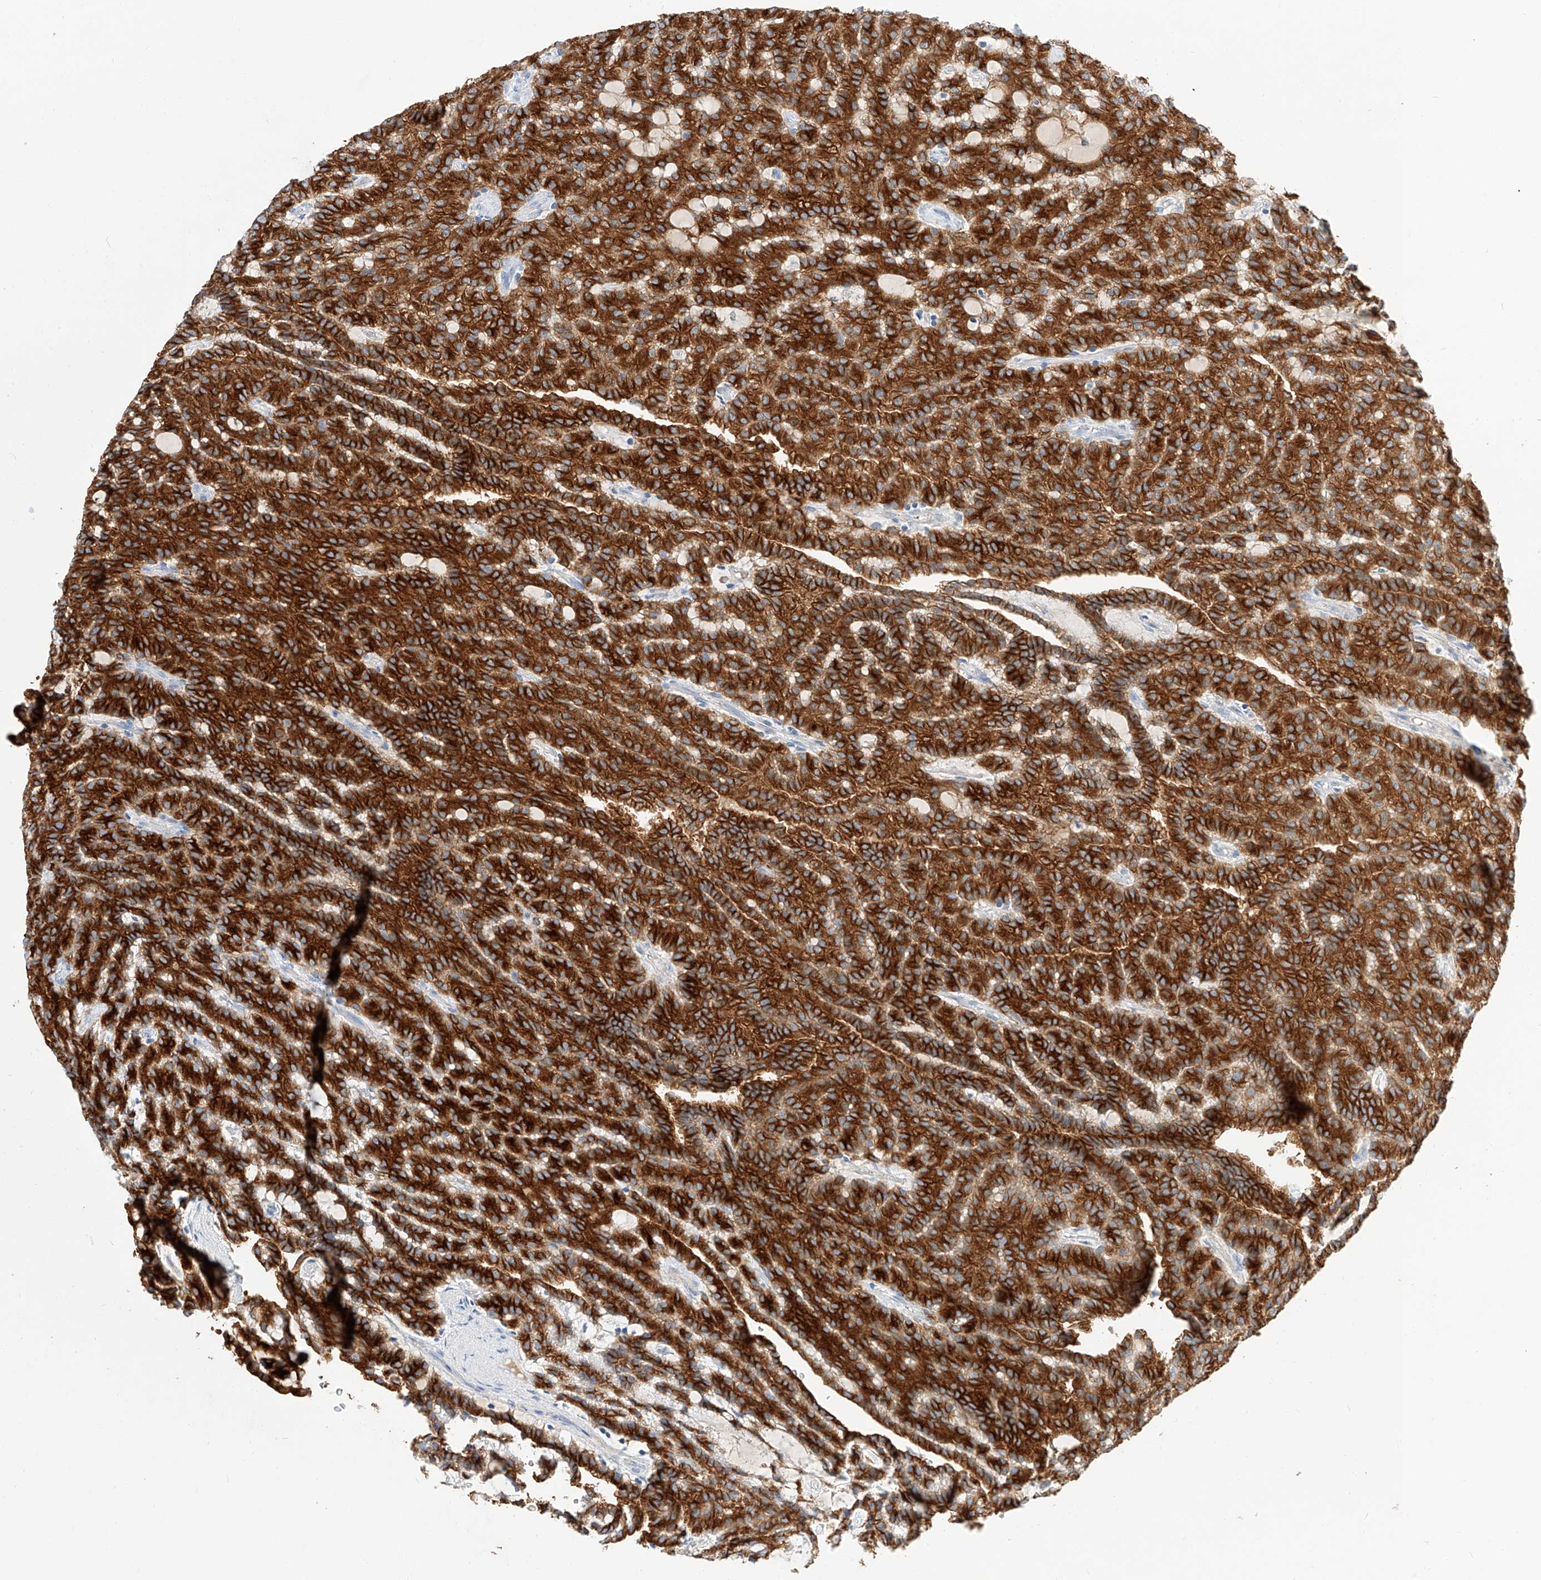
{"staining": {"intensity": "strong", "quantity": ">75%", "location": "cytoplasmic/membranous"}, "tissue": "renal cancer", "cell_type": "Tumor cells", "image_type": "cancer", "snomed": [{"axis": "morphology", "description": "Adenocarcinoma, NOS"}, {"axis": "topography", "description": "Kidney"}], "caption": "Immunohistochemistry (IHC) photomicrograph of human renal adenocarcinoma stained for a protein (brown), which shows high levels of strong cytoplasmic/membranous staining in approximately >75% of tumor cells.", "gene": "MAP7", "patient": {"sex": "male", "age": 63}}